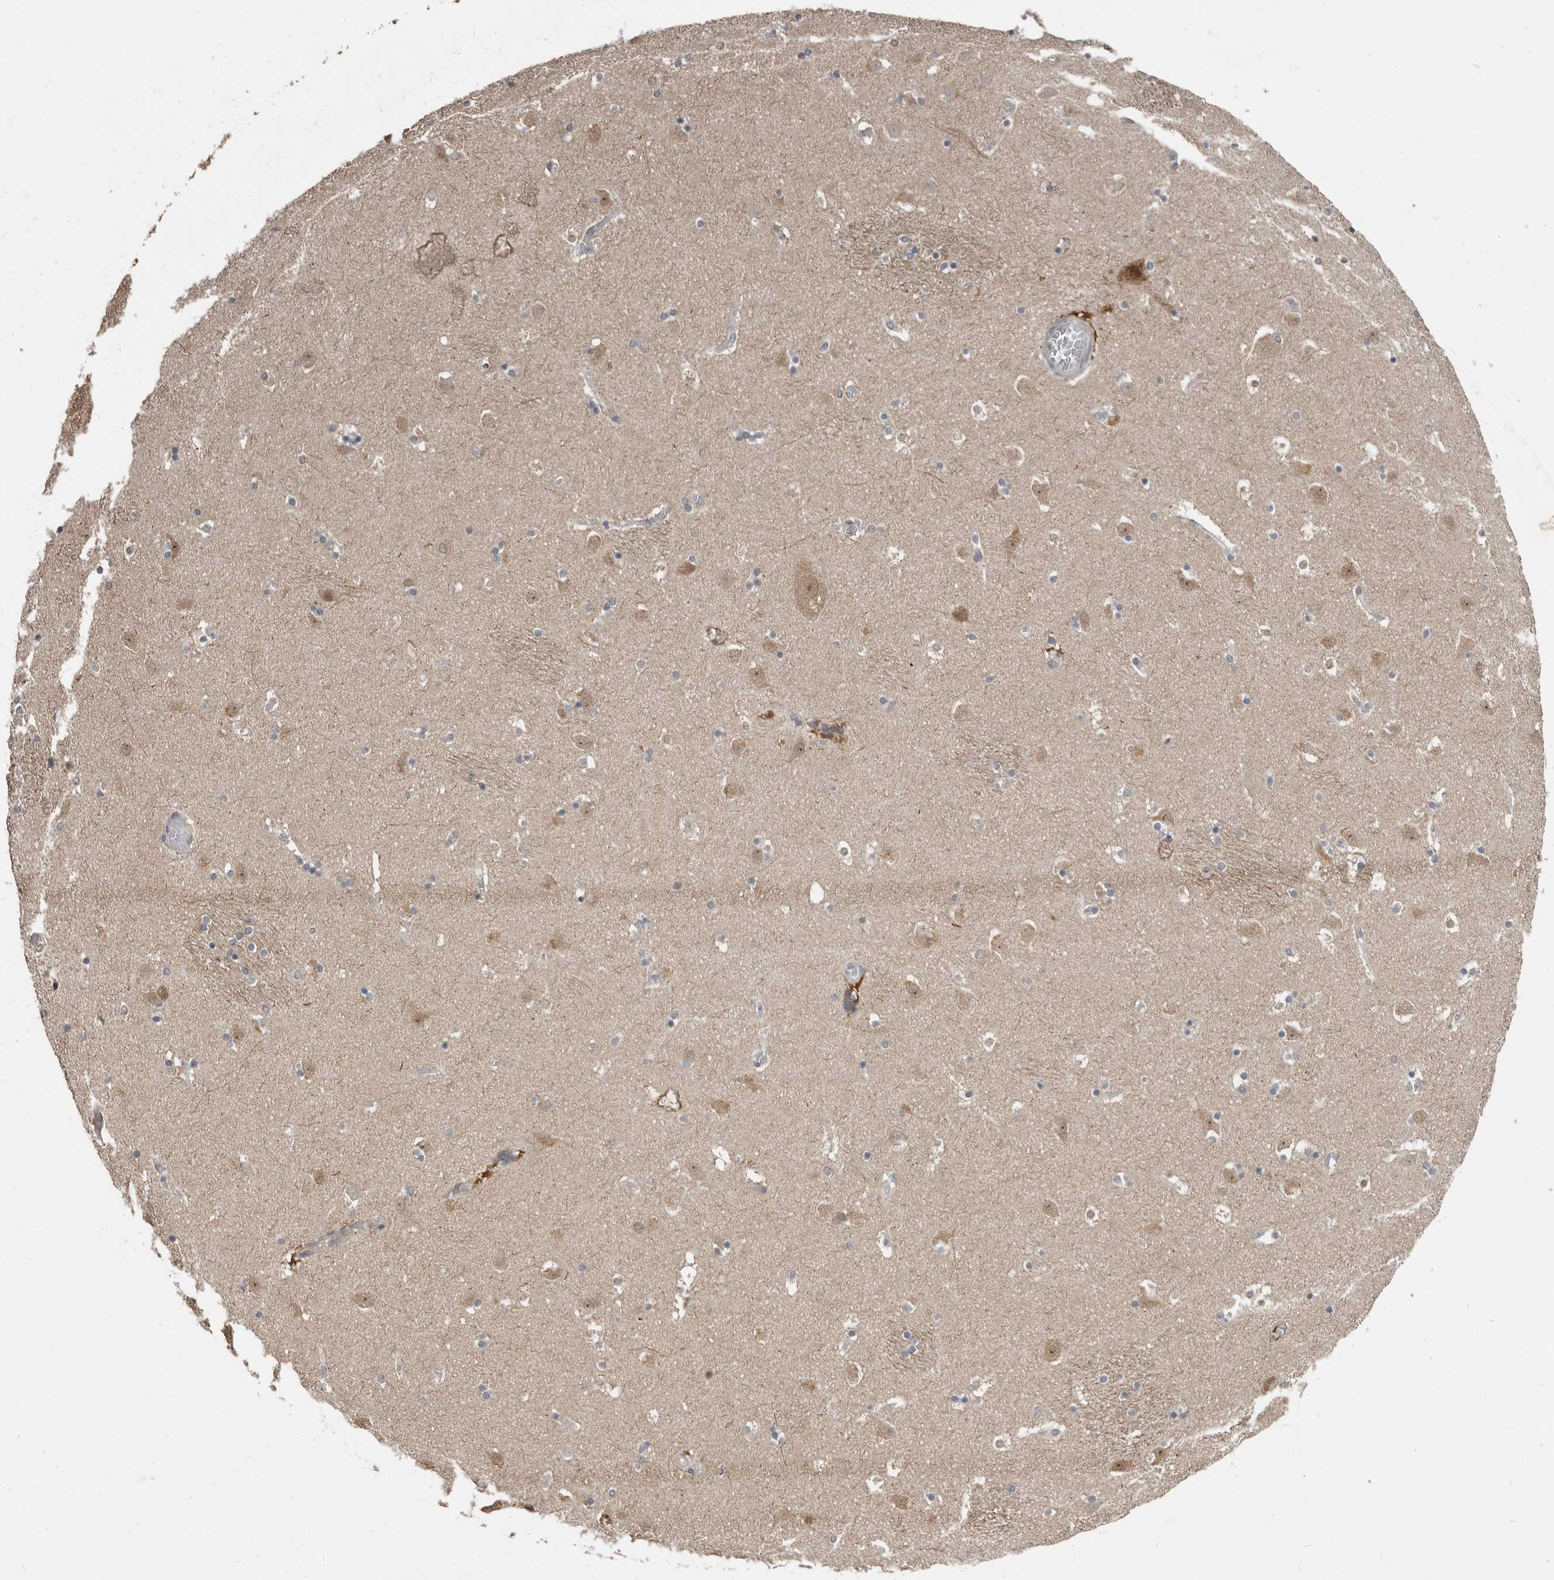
{"staining": {"intensity": "weak", "quantity": "<25%", "location": "cytoplasmic/membranous"}, "tissue": "caudate", "cell_type": "Glial cells", "image_type": "normal", "snomed": [{"axis": "morphology", "description": "Normal tissue, NOS"}, {"axis": "topography", "description": "Lateral ventricle wall"}], "caption": "IHC histopathology image of benign human caudate stained for a protein (brown), which demonstrates no expression in glial cells. Brightfield microscopy of immunohistochemistry stained with DAB (brown) and hematoxylin (blue), captured at high magnification.", "gene": "APOL6", "patient": {"sex": "male", "age": 45}}